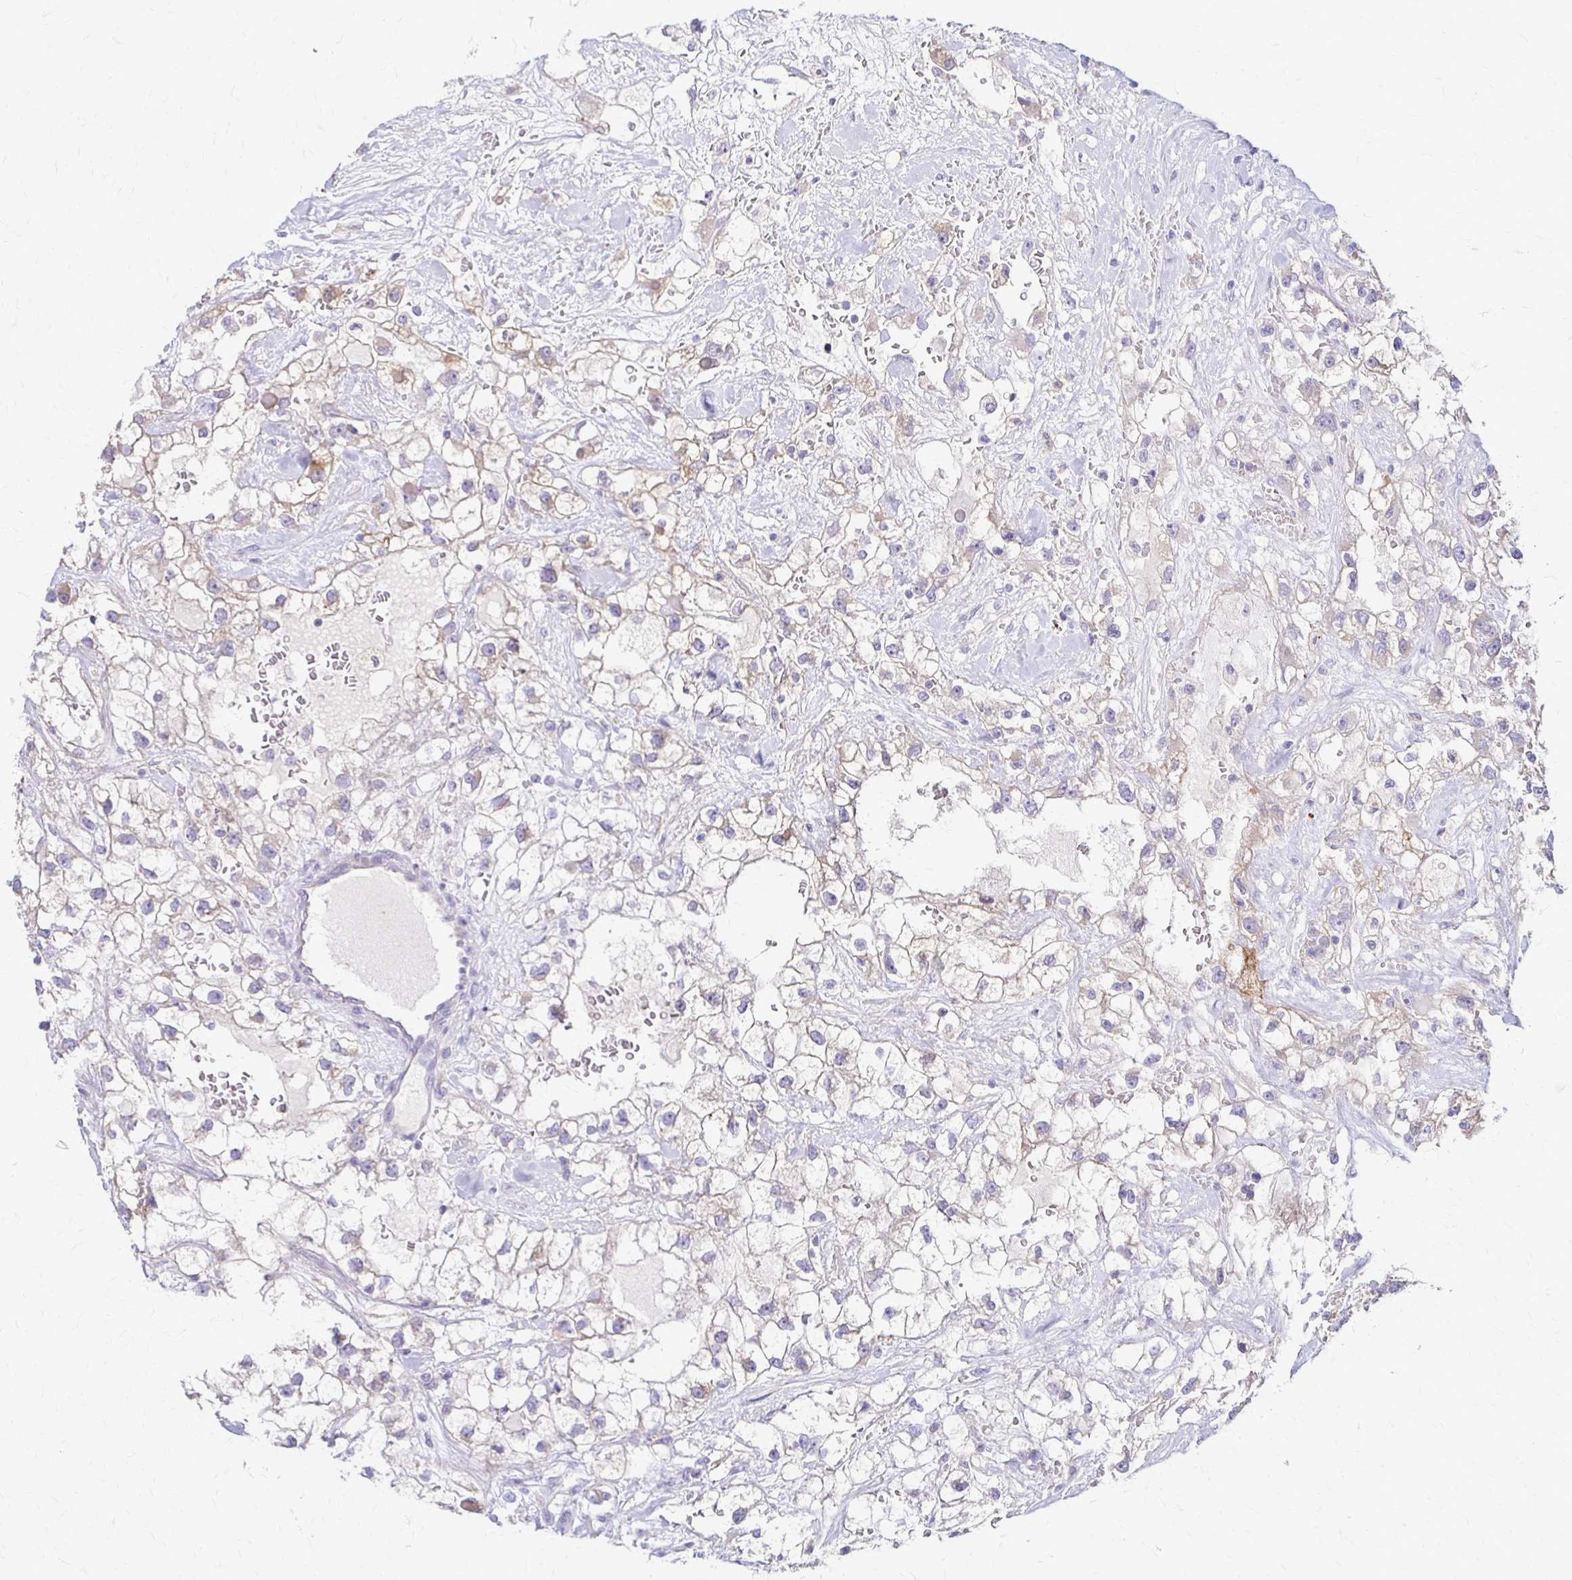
{"staining": {"intensity": "negative", "quantity": "none", "location": "none"}, "tissue": "renal cancer", "cell_type": "Tumor cells", "image_type": "cancer", "snomed": [{"axis": "morphology", "description": "Adenocarcinoma, NOS"}, {"axis": "topography", "description": "Kidney"}], "caption": "DAB (3,3'-diaminobenzidine) immunohistochemical staining of human renal adenocarcinoma demonstrates no significant staining in tumor cells.", "gene": "SAMD13", "patient": {"sex": "male", "age": 59}}